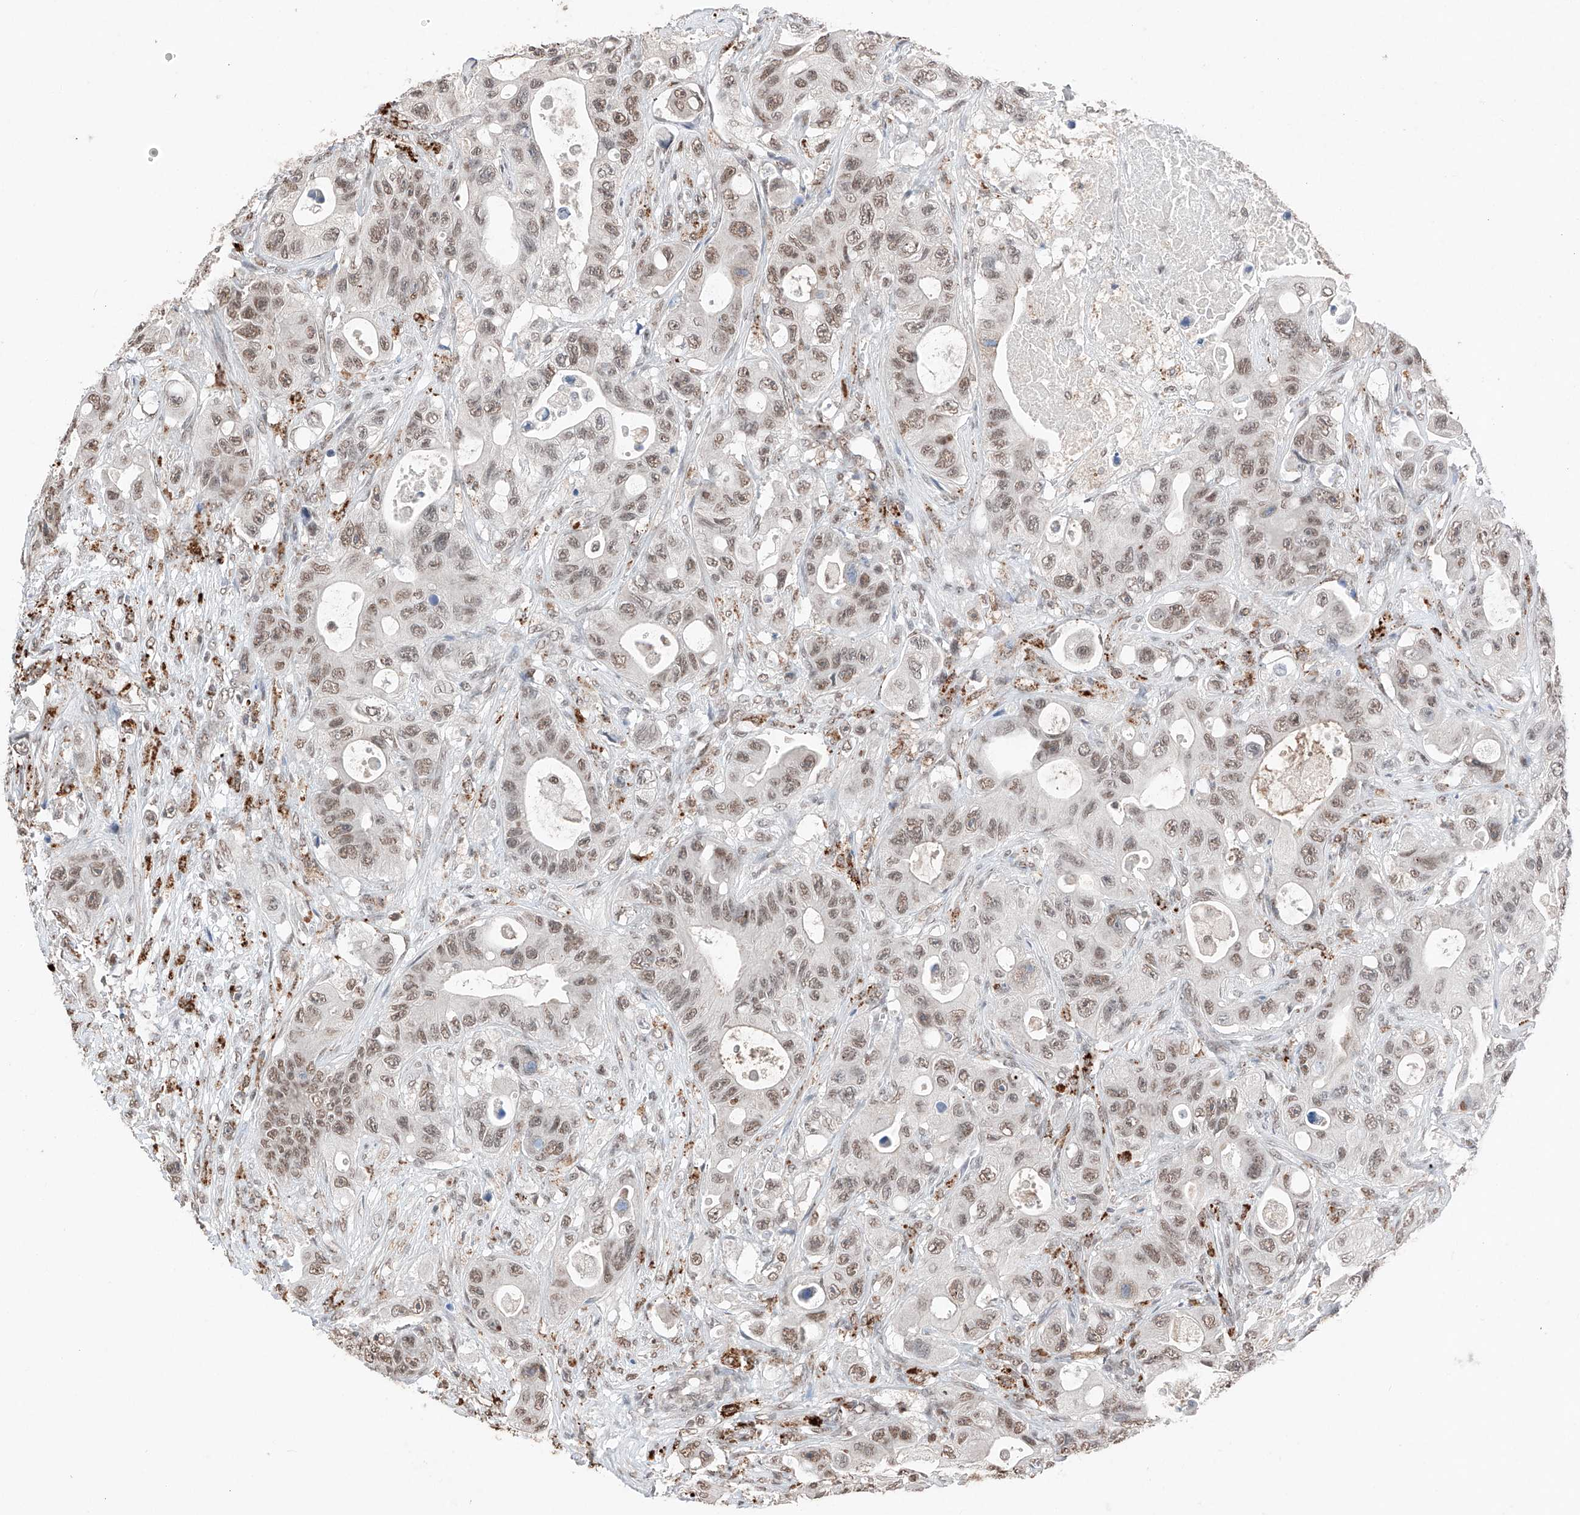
{"staining": {"intensity": "weak", "quantity": ">75%", "location": "nuclear"}, "tissue": "colorectal cancer", "cell_type": "Tumor cells", "image_type": "cancer", "snomed": [{"axis": "morphology", "description": "Adenocarcinoma, NOS"}, {"axis": "topography", "description": "Colon"}], "caption": "Tumor cells show low levels of weak nuclear staining in about >75% of cells in human colorectal cancer (adenocarcinoma).", "gene": "TBX4", "patient": {"sex": "female", "age": 46}}